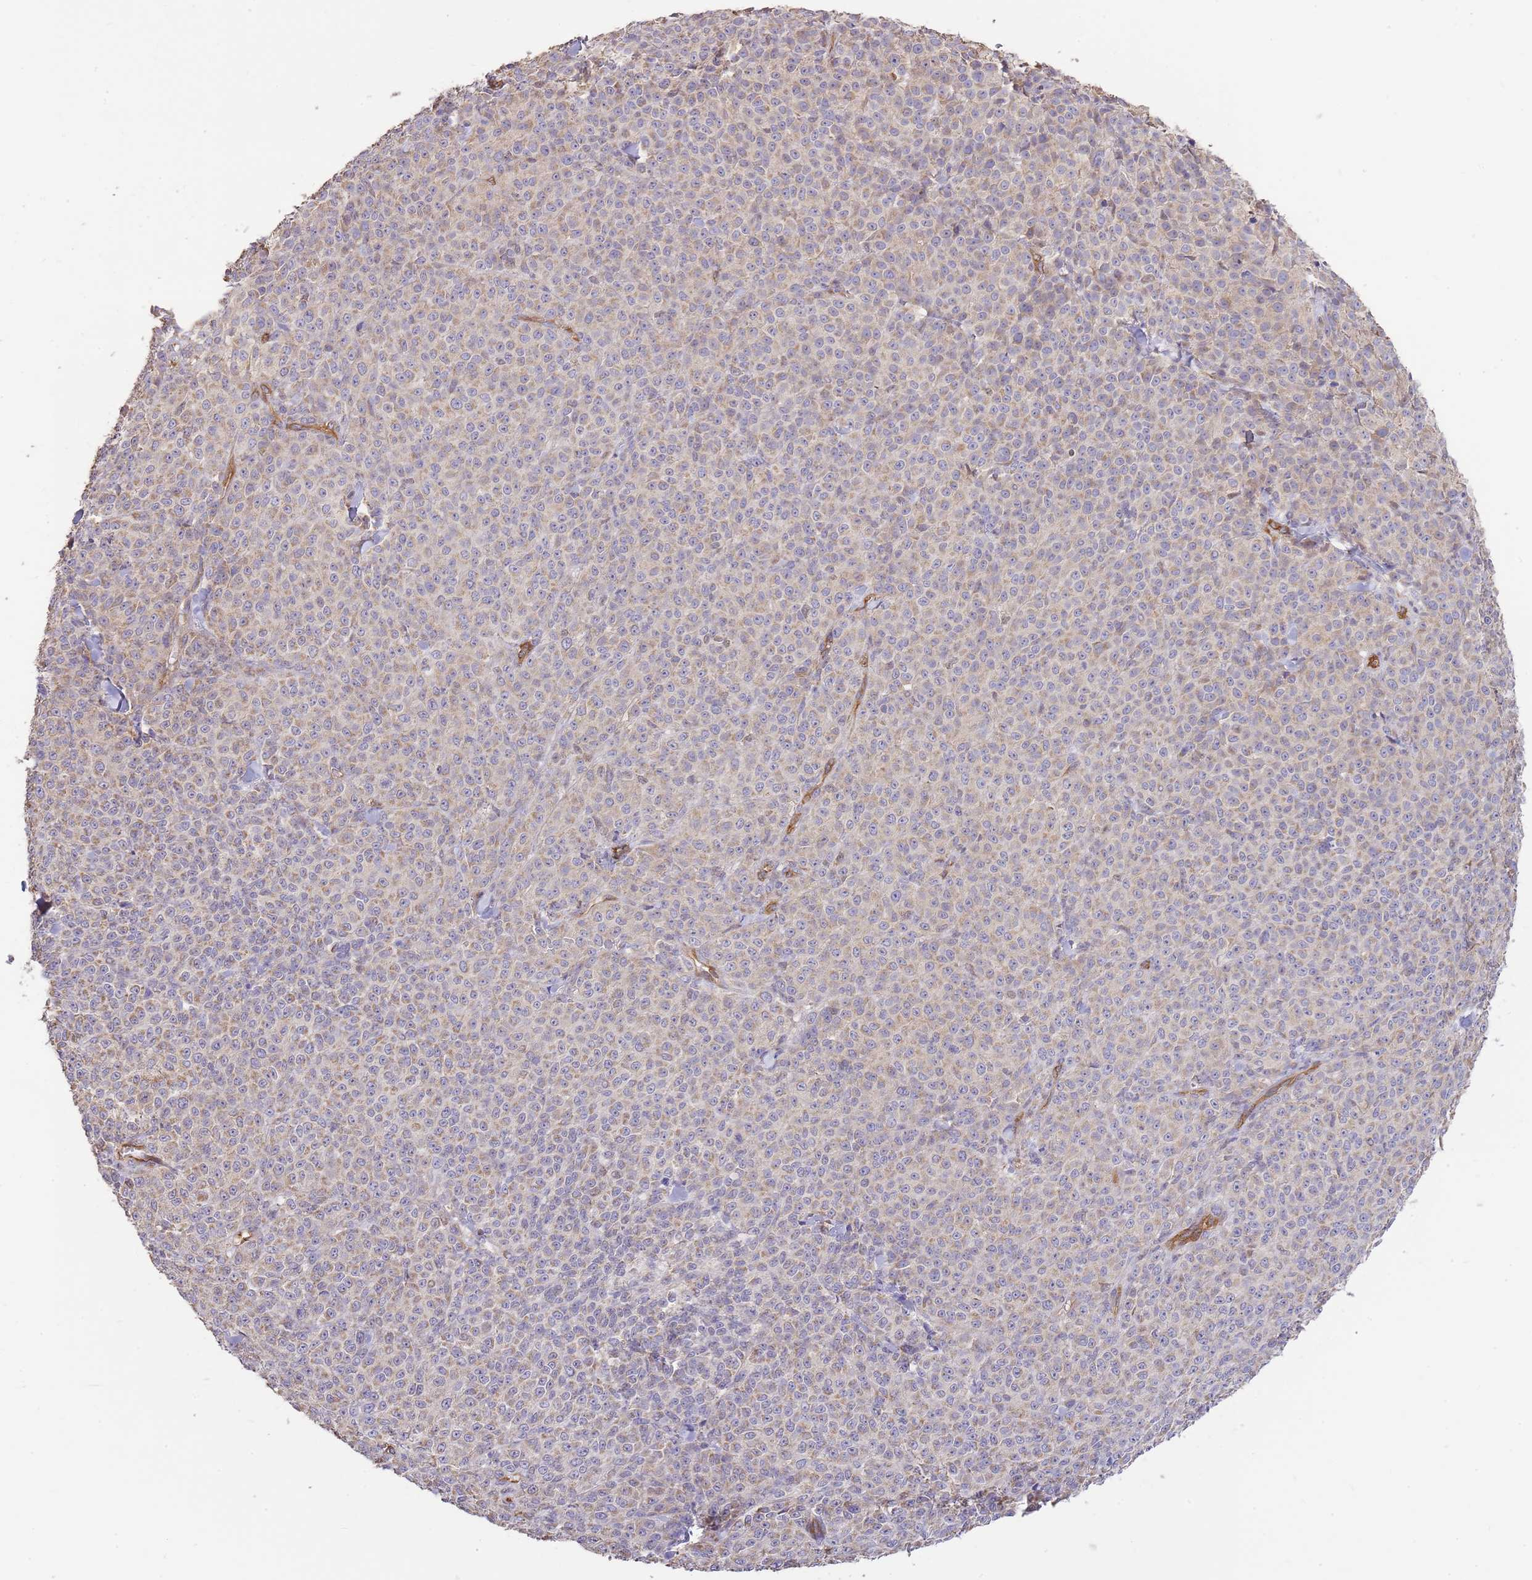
{"staining": {"intensity": "weak", "quantity": "25%-75%", "location": "cytoplasmic/membranous"}, "tissue": "melanoma", "cell_type": "Tumor cells", "image_type": "cancer", "snomed": [{"axis": "morphology", "description": "Normal tissue, NOS"}, {"axis": "morphology", "description": "Malignant melanoma, NOS"}, {"axis": "topography", "description": "Skin"}], "caption": "This micrograph shows immunohistochemistry (IHC) staining of malignant melanoma, with low weak cytoplasmic/membranous expression in approximately 25%-75% of tumor cells.", "gene": "DOCK9", "patient": {"sex": "female", "age": 34}}